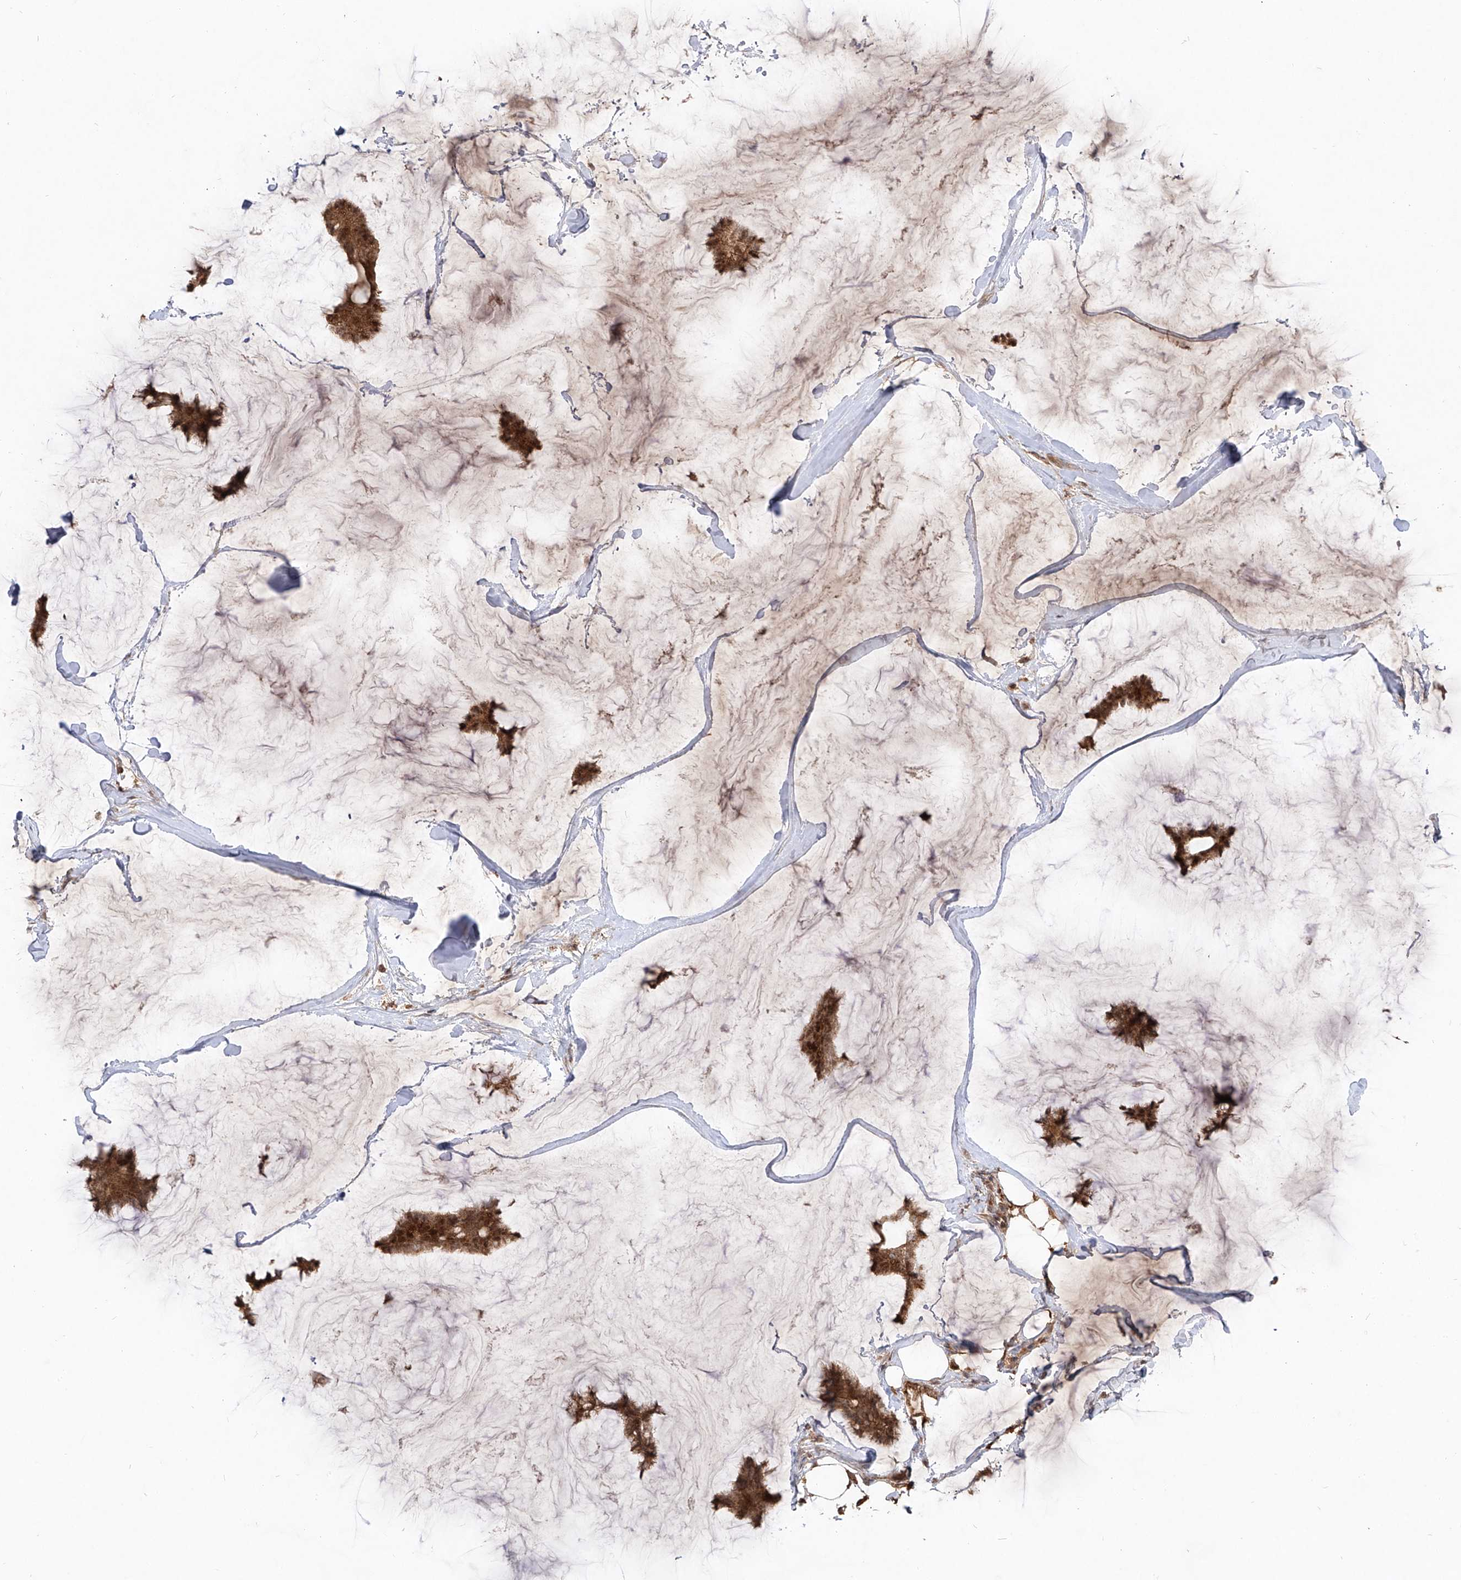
{"staining": {"intensity": "moderate", "quantity": ">75%", "location": "cytoplasmic/membranous"}, "tissue": "breast cancer", "cell_type": "Tumor cells", "image_type": "cancer", "snomed": [{"axis": "morphology", "description": "Duct carcinoma"}, {"axis": "topography", "description": "Breast"}], "caption": "Moderate cytoplasmic/membranous protein positivity is appreciated in approximately >75% of tumor cells in breast infiltrating ductal carcinoma.", "gene": "AIM2", "patient": {"sex": "female", "age": 93}}